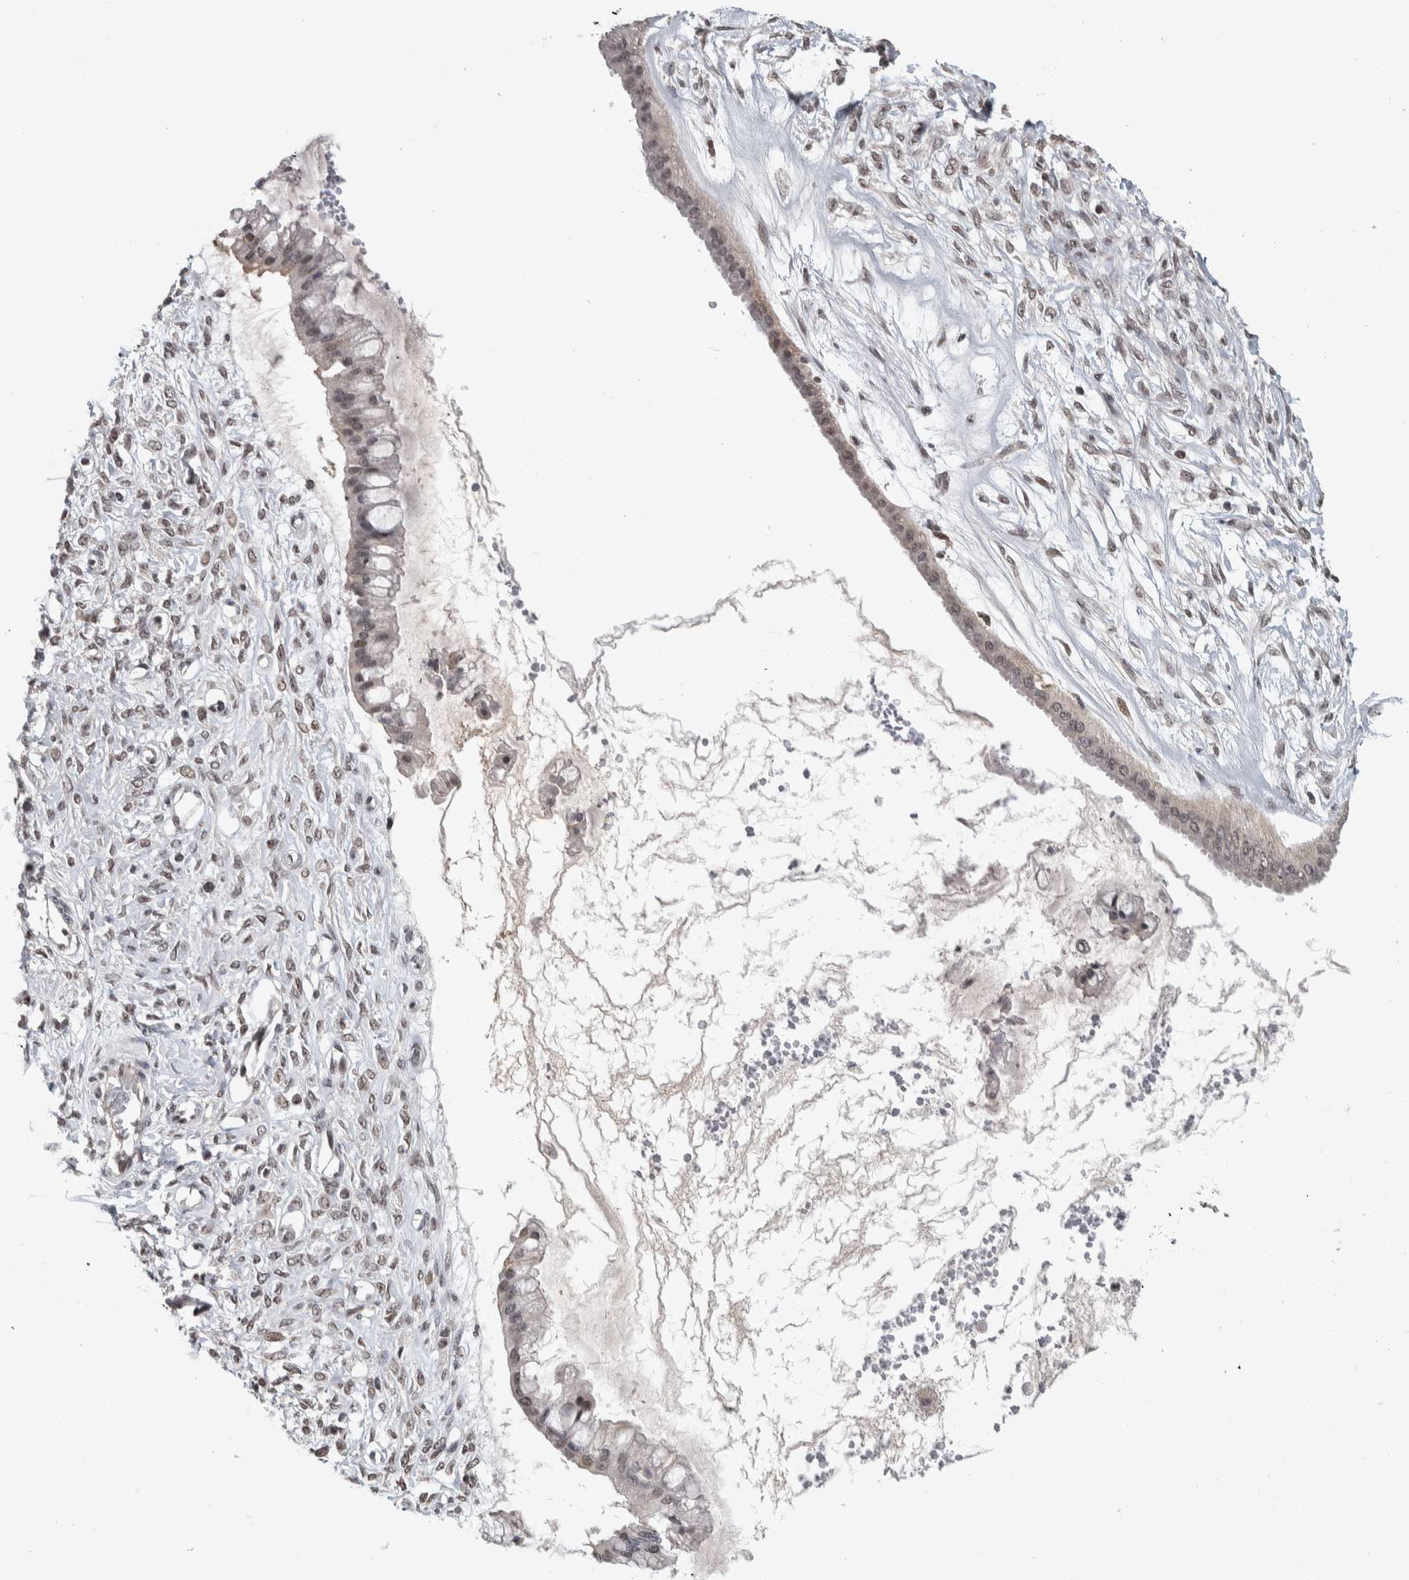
{"staining": {"intensity": "weak", "quantity": "<25%", "location": "nuclear"}, "tissue": "ovarian cancer", "cell_type": "Tumor cells", "image_type": "cancer", "snomed": [{"axis": "morphology", "description": "Cystadenocarcinoma, mucinous, NOS"}, {"axis": "topography", "description": "Ovary"}], "caption": "A micrograph of human mucinous cystadenocarcinoma (ovarian) is negative for staining in tumor cells.", "gene": "ZSCAN21", "patient": {"sex": "female", "age": 73}}